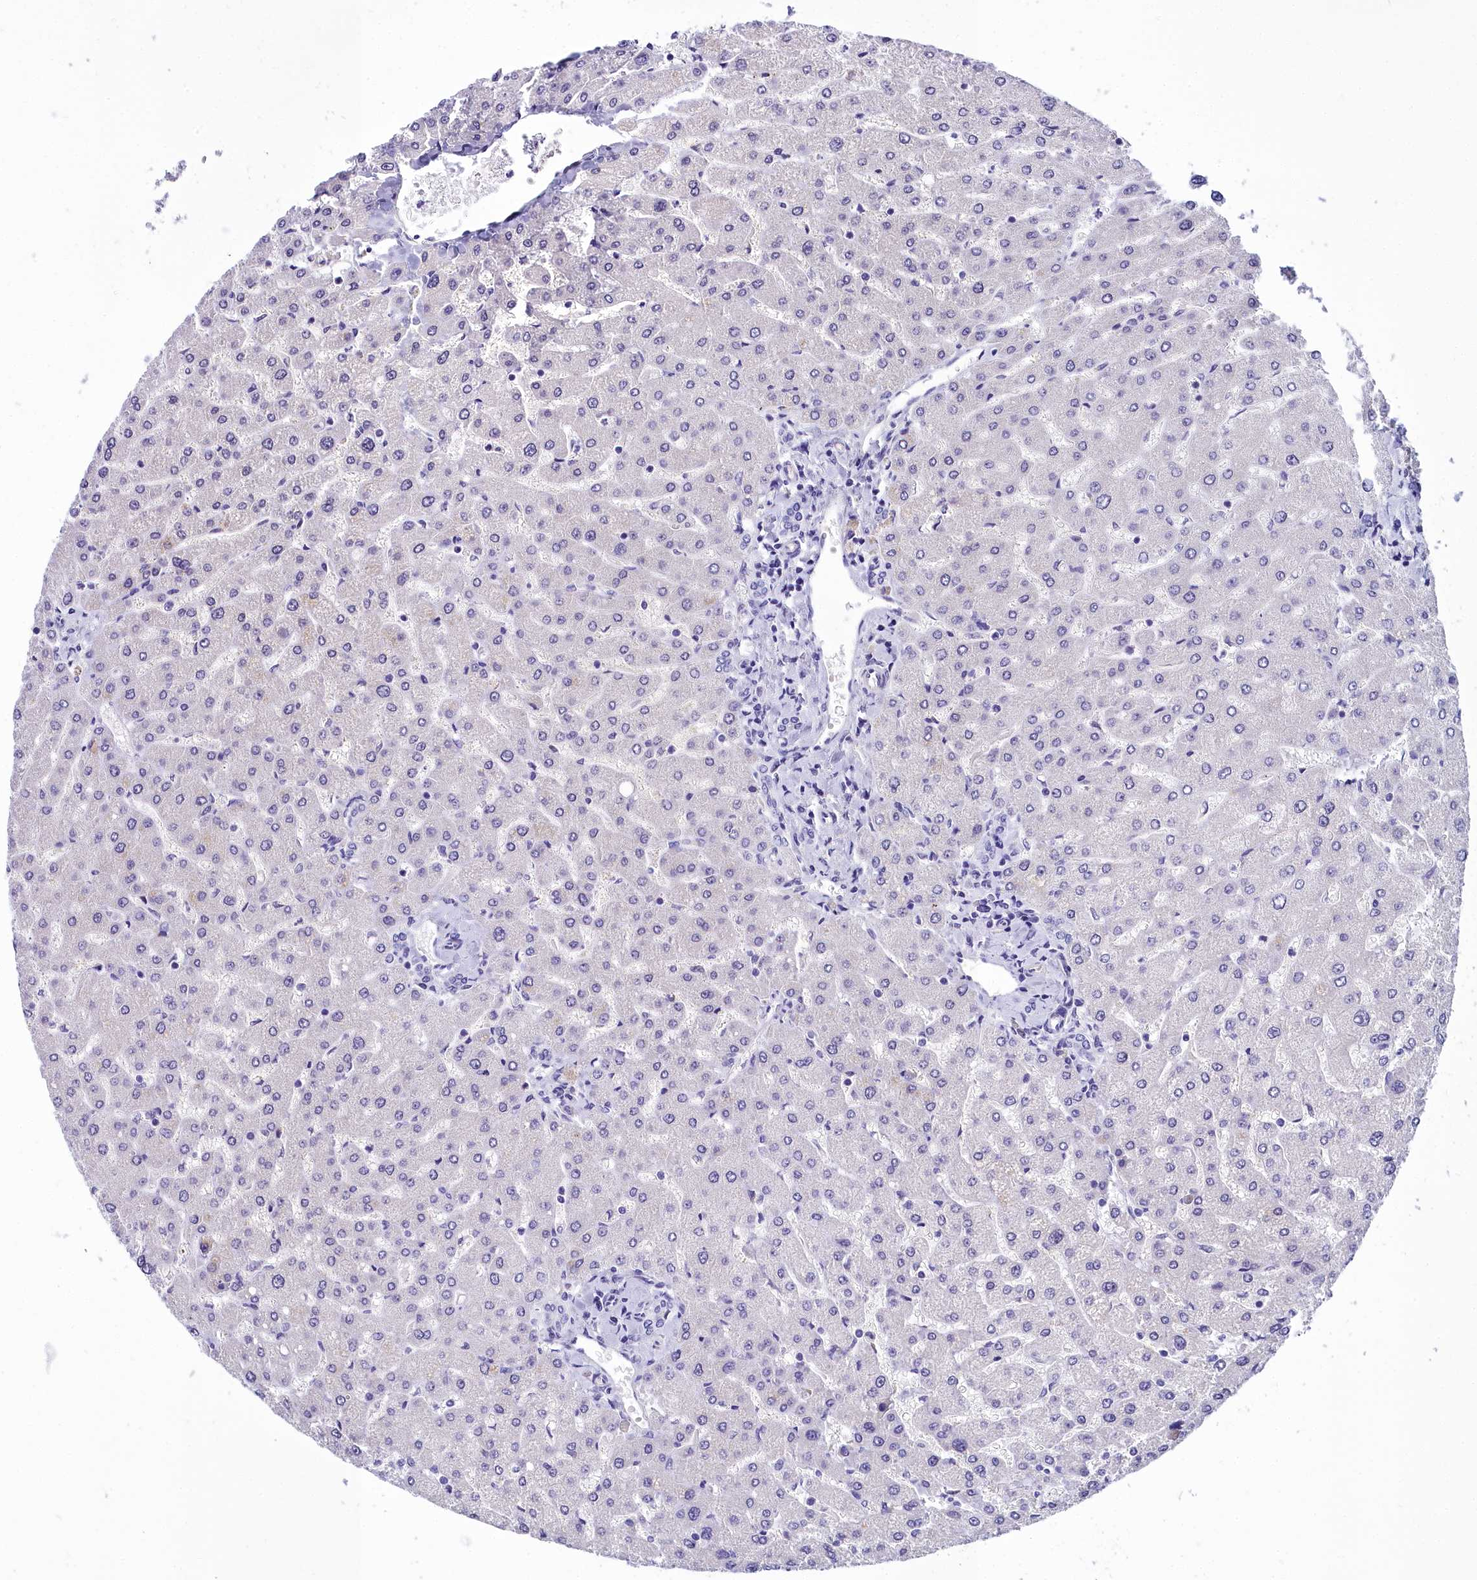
{"staining": {"intensity": "negative", "quantity": "none", "location": "none"}, "tissue": "liver", "cell_type": "Cholangiocytes", "image_type": "normal", "snomed": [{"axis": "morphology", "description": "Normal tissue, NOS"}, {"axis": "topography", "description": "Liver"}], "caption": "The micrograph exhibits no significant positivity in cholangiocytes of liver. (DAB immunohistochemistry with hematoxylin counter stain).", "gene": "TIMM22", "patient": {"sex": "male", "age": 55}}